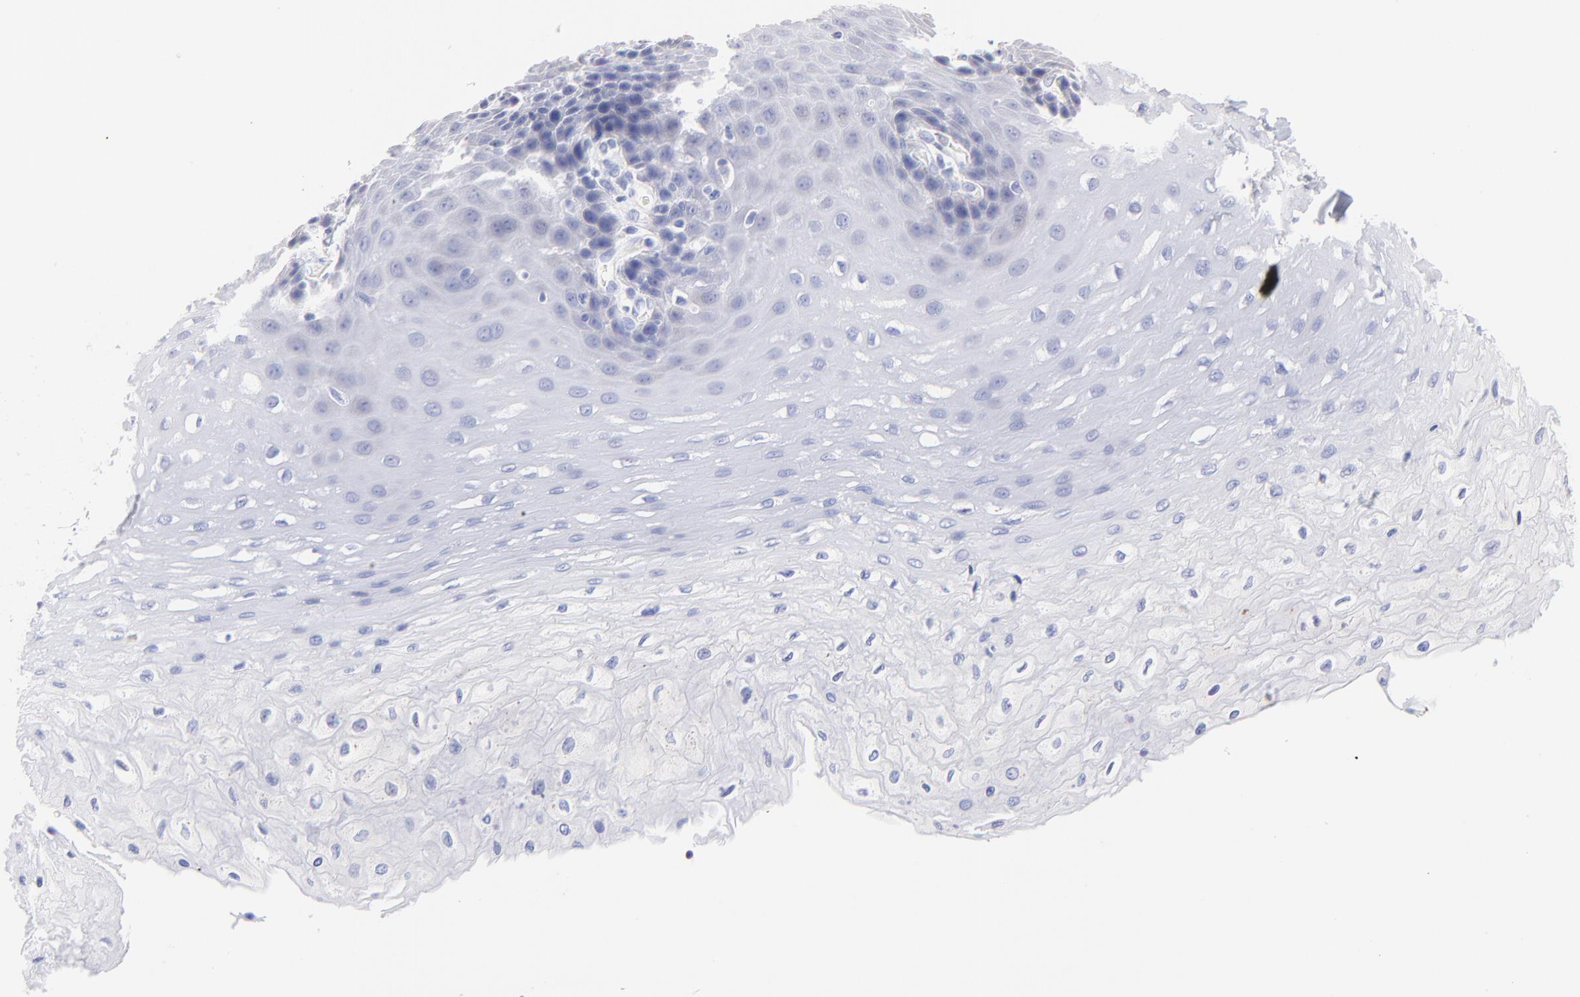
{"staining": {"intensity": "negative", "quantity": "none", "location": "none"}, "tissue": "esophagus", "cell_type": "Squamous epithelial cells", "image_type": "normal", "snomed": [{"axis": "morphology", "description": "Normal tissue, NOS"}, {"axis": "topography", "description": "Esophagus"}], "caption": "A high-resolution image shows immunohistochemistry (IHC) staining of unremarkable esophagus, which displays no significant staining in squamous epithelial cells. (Immunohistochemistry (ihc), brightfield microscopy, high magnification).", "gene": "CFAP57", "patient": {"sex": "female", "age": 72}}